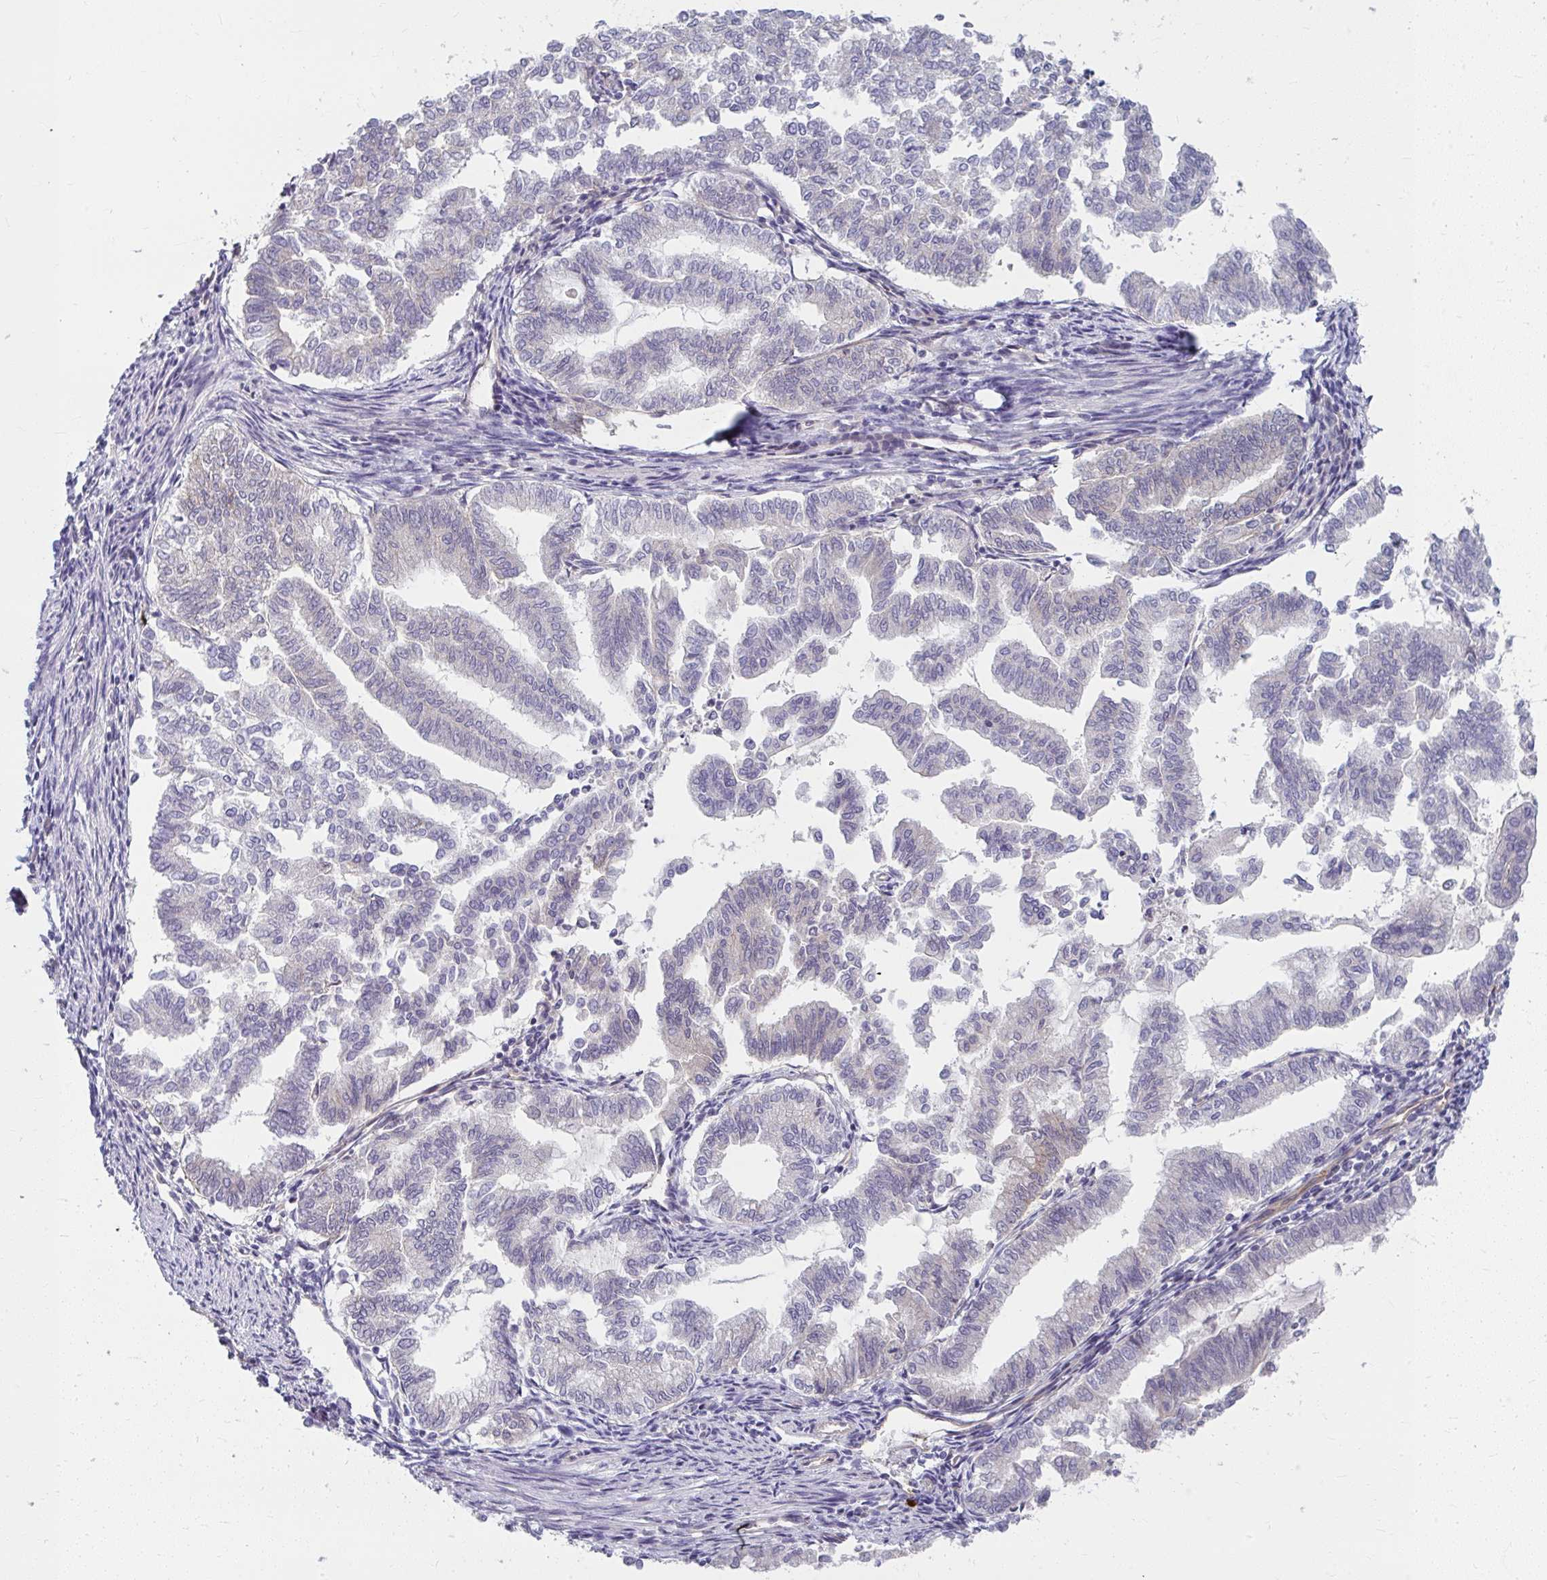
{"staining": {"intensity": "negative", "quantity": "none", "location": "none"}, "tissue": "endometrial cancer", "cell_type": "Tumor cells", "image_type": "cancer", "snomed": [{"axis": "morphology", "description": "Adenocarcinoma, NOS"}, {"axis": "topography", "description": "Endometrium"}], "caption": "Tumor cells are negative for protein expression in human endometrial cancer (adenocarcinoma). (IHC, brightfield microscopy, high magnification).", "gene": "MUS81", "patient": {"sex": "female", "age": 79}}